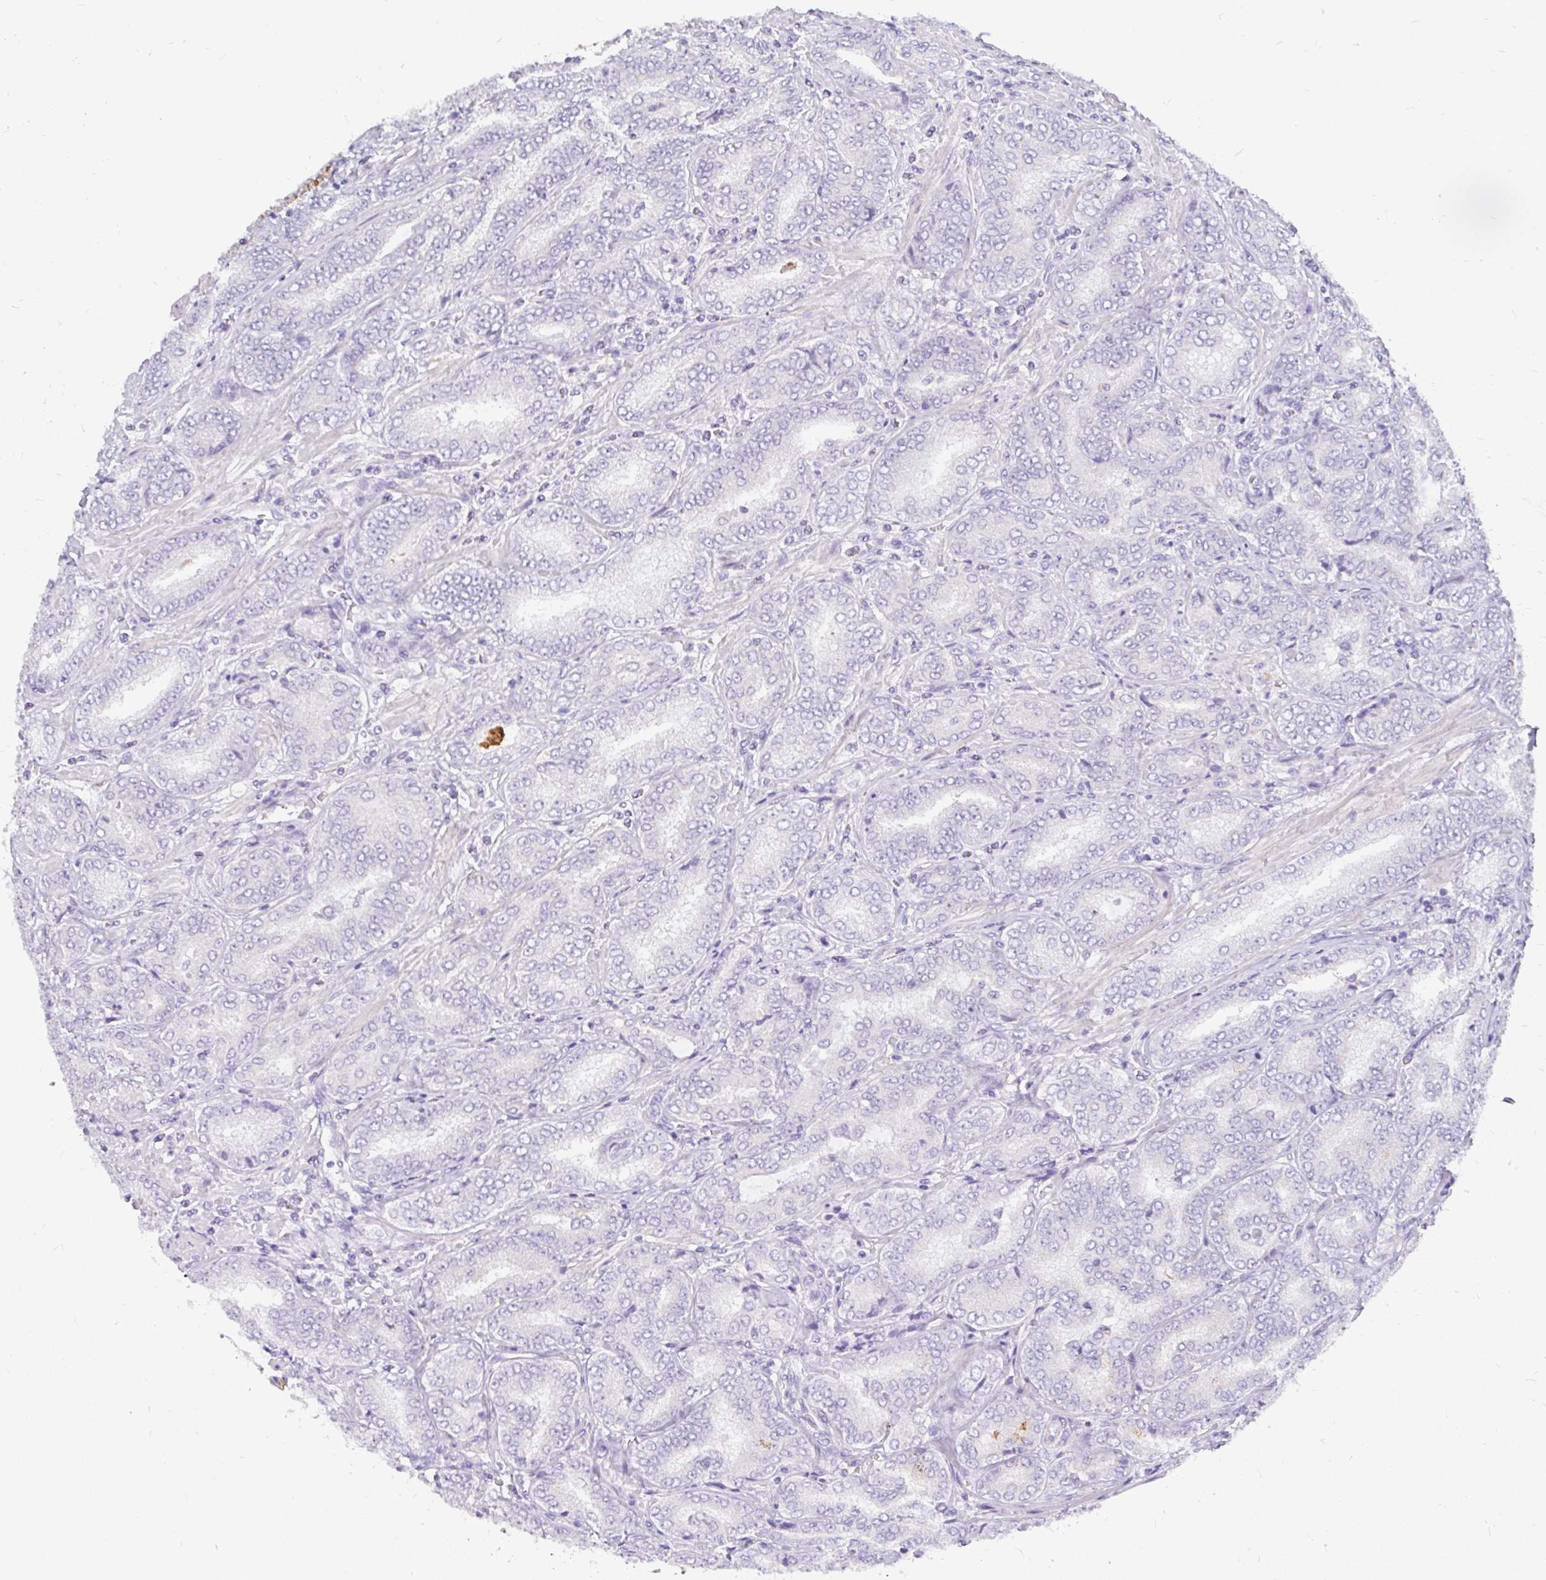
{"staining": {"intensity": "negative", "quantity": "none", "location": "none"}, "tissue": "prostate cancer", "cell_type": "Tumor cells", "image_type": "cancer", "snomed": [{"axis": "morphology", "description": "Adenocarcinoma, High grade"}, {"axis": "topography", "description": "Prostate"}], "caption": "High power microscopy photomicrograph of an immunohistochemistry (IHC) image of prostate cancer, revealing no significant positivity in tumor cells.", "gene": "INTS5", "patient": {"sex": "male", "age": 72}}